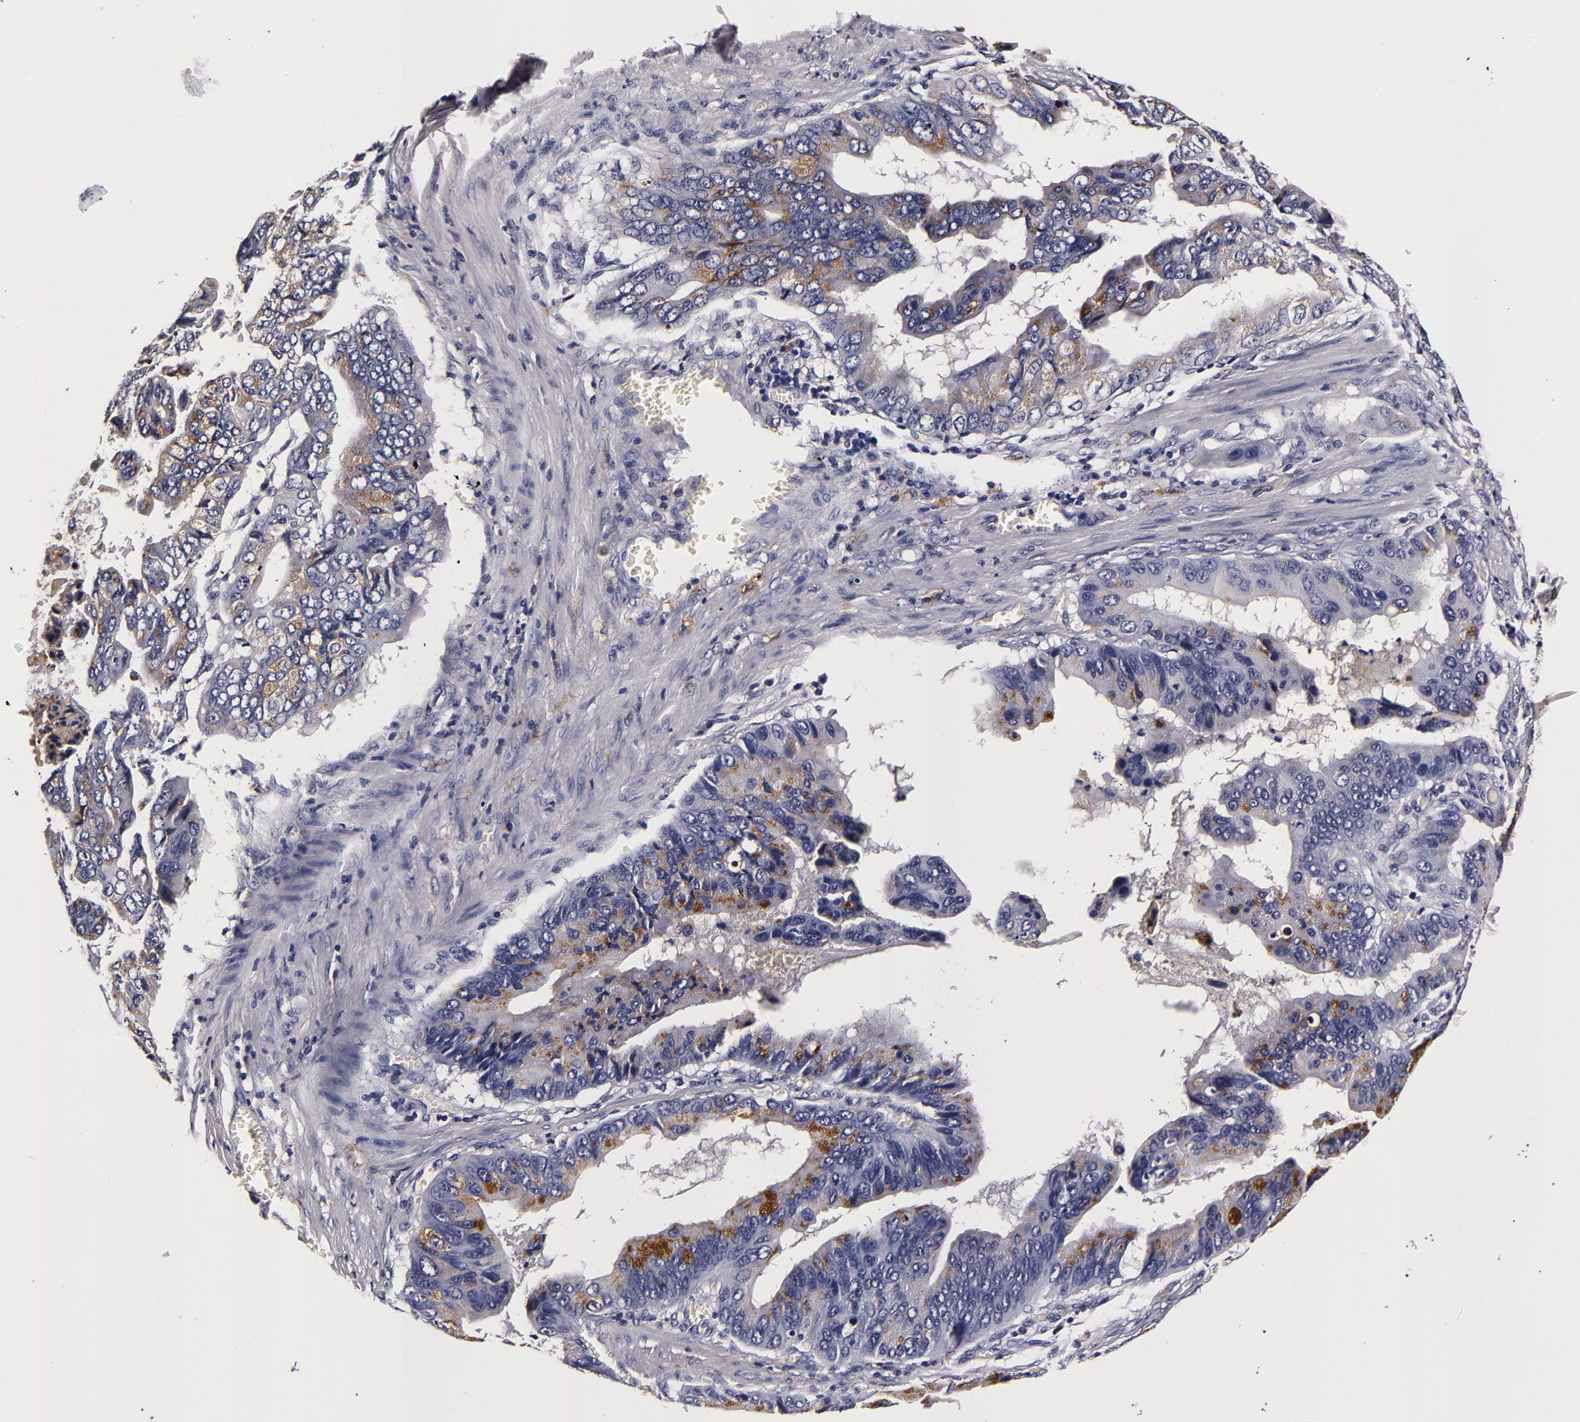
{"staining": {"intensity": "moderate", "quantity": "<25%", "location": "cytoplasmic/membranous"}, "tissue": "stomach cancer", "cell_type": "Tumor cells", "image_type": "cancer", "snomed": [{"axis": "morphology", "description": "Adenocarcinoma, NOS"}, {"axis": "topography", "description": "Stomach, upper"}], "caption": "Moderate cytoplasmic/membranous staining for a protein is appreciated in approximately <25% of tumor cells of adenocarcinoma (stomach) using immunohistochemistry.", "gene": "LGALS3BP", "patient": {"sex": "male", "age": 80}}